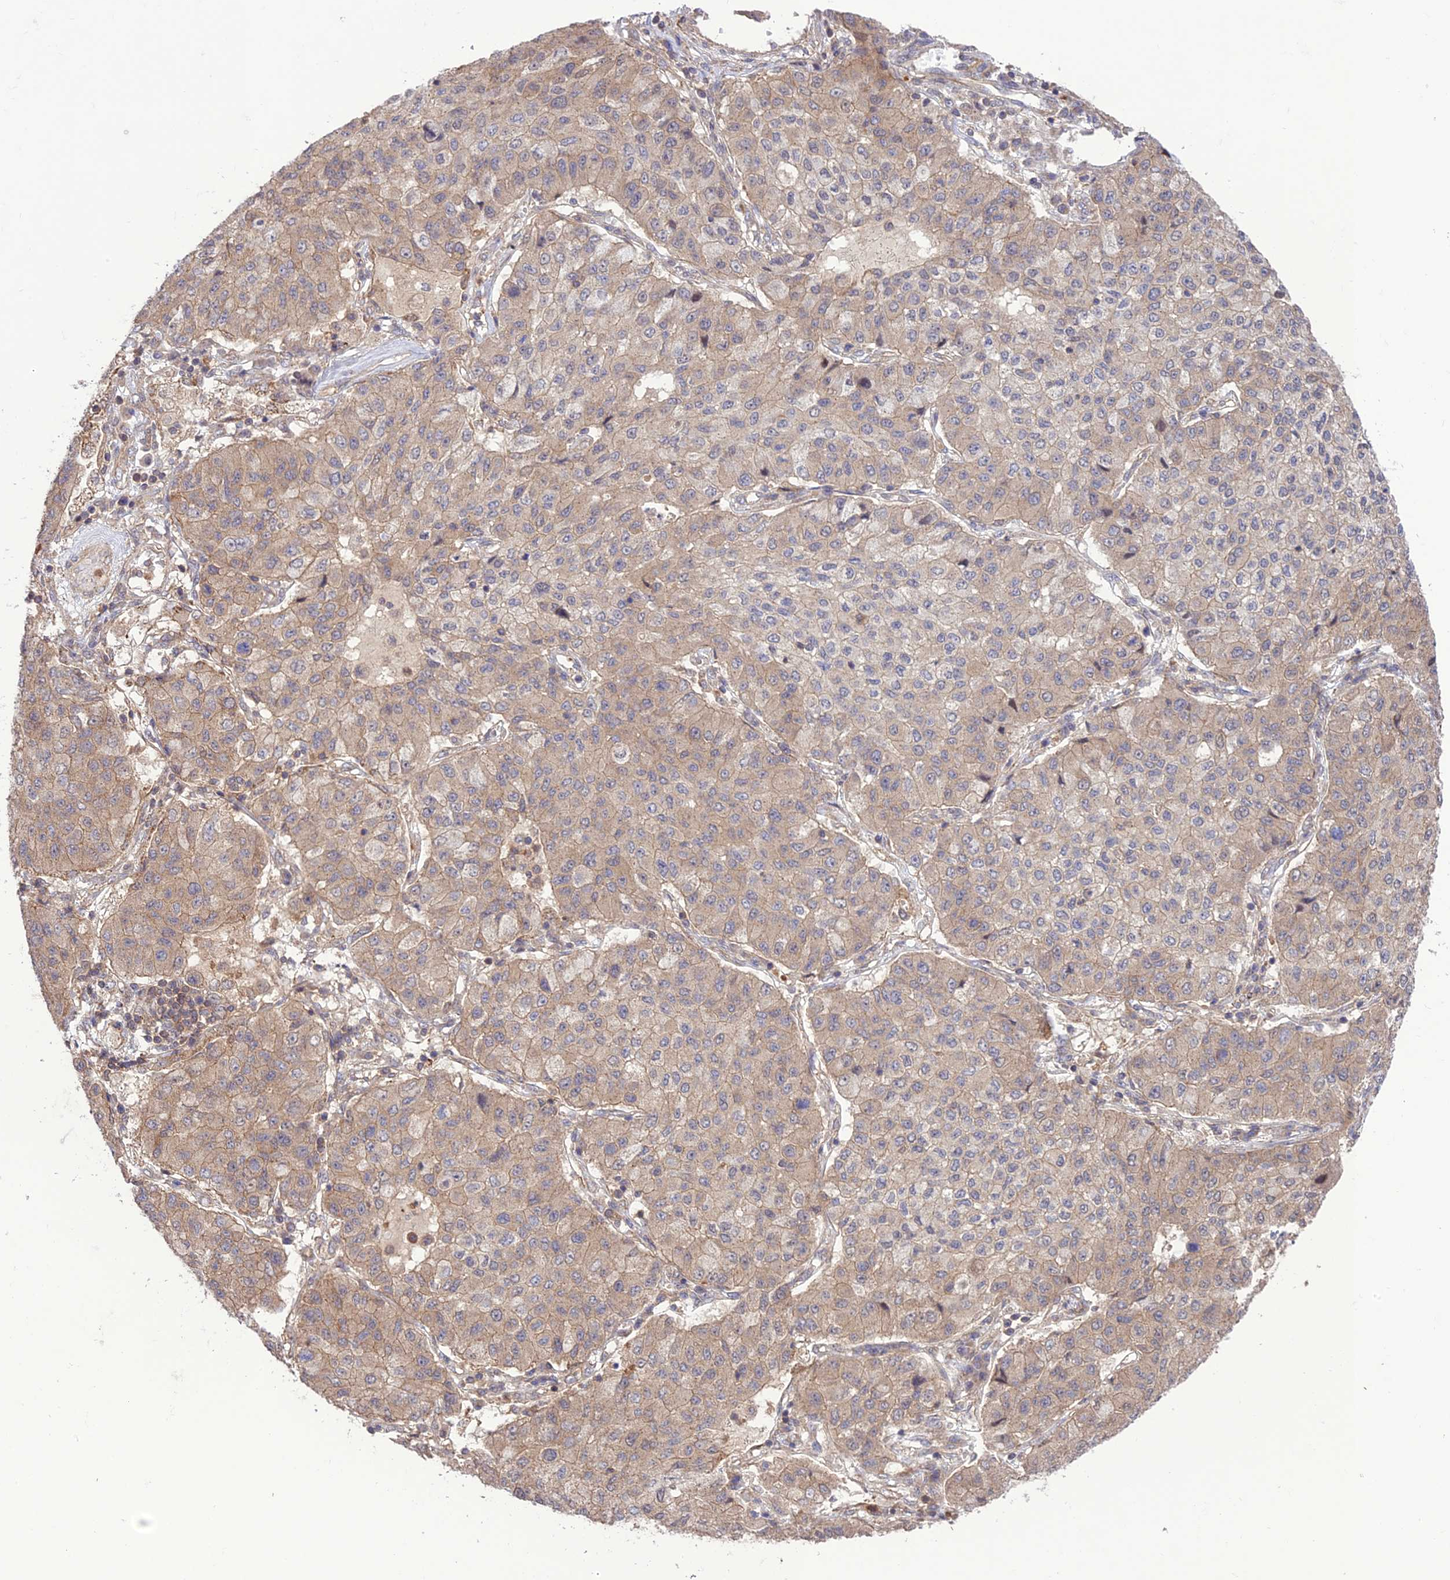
{"staining": {"intensity": "weak", "quantity": "25%-75%", "location": "cytoplasmic/membranous"}, "tissue": "lung cancer", "cell_type": "Tumor cells", "image_type": "cancer", "snomed": [{"axis": "morphology", "description": "Squamous cell carcinoma, NOS"}, {"axis": "topography", "description": "Lung"}], "caption": "Immunohistochemical staining of lung cancer demonstrates weak cytoplasmic/membranous protein expression in approximately 25%-75% of tumor cells.", "gene": "FCHSD1", "patient": {"sex": "male", "age": 74}}